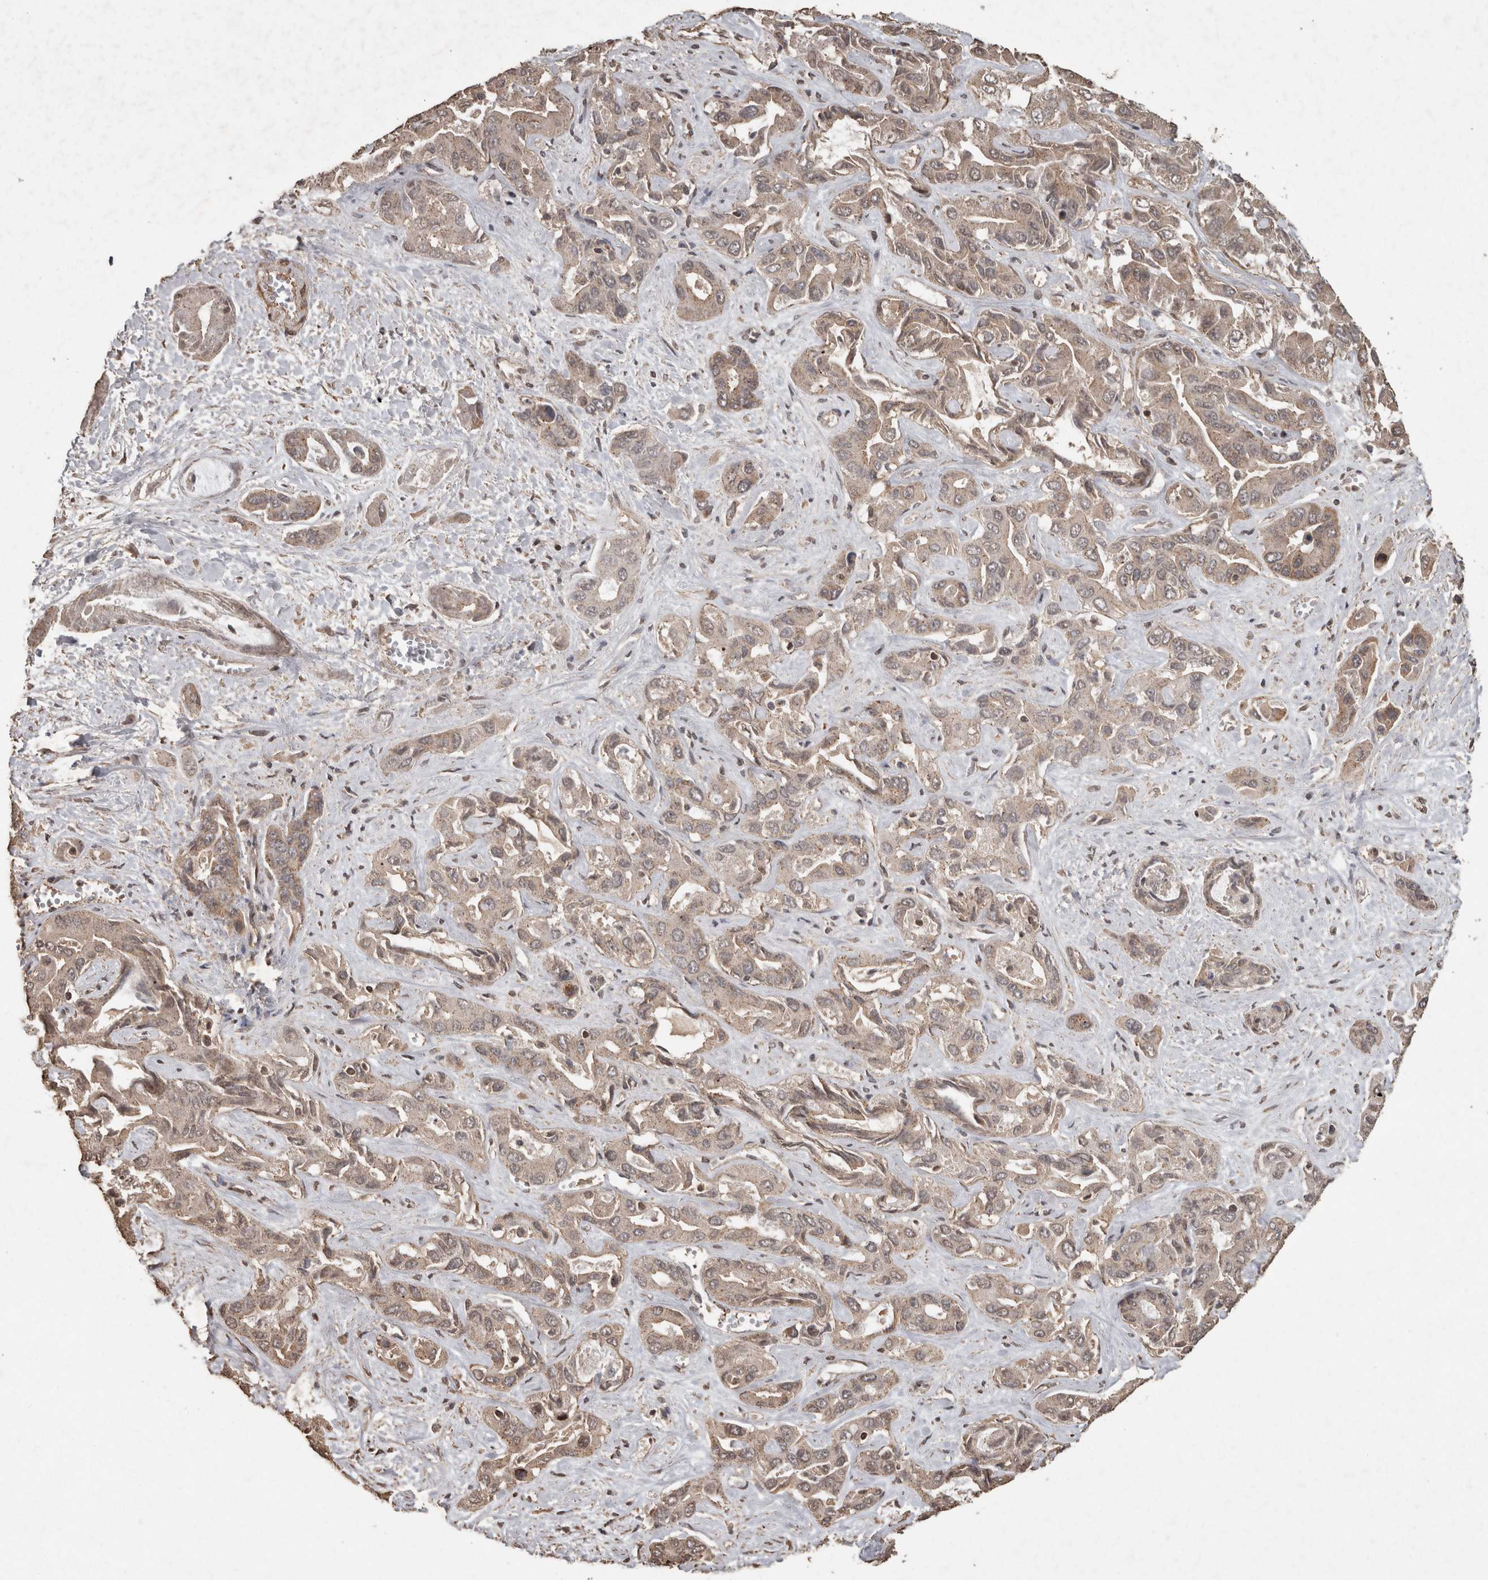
{"staining": {"intensity": "weak", "quantity": "25%-75%", "location": "cytoplasmic/membranous"}, "tissue": "liver cancer", "cell_type": "Tumor cells", "image_type": "cancer", "snomed": [{"axis": "morphology", "description": "Cholangiocarcinoma"}, {"axis": "topography", "description": "Liver"}], "caption": "Liver cancer (cholangiocarcinoma) was stained to show a protein in brown. There is low levels of weak cytoplasmic/membranous expression in about 25%-75% of tumor cells.", "gene": "PINK1", "patient": {"sex": "female", "age": 52}}